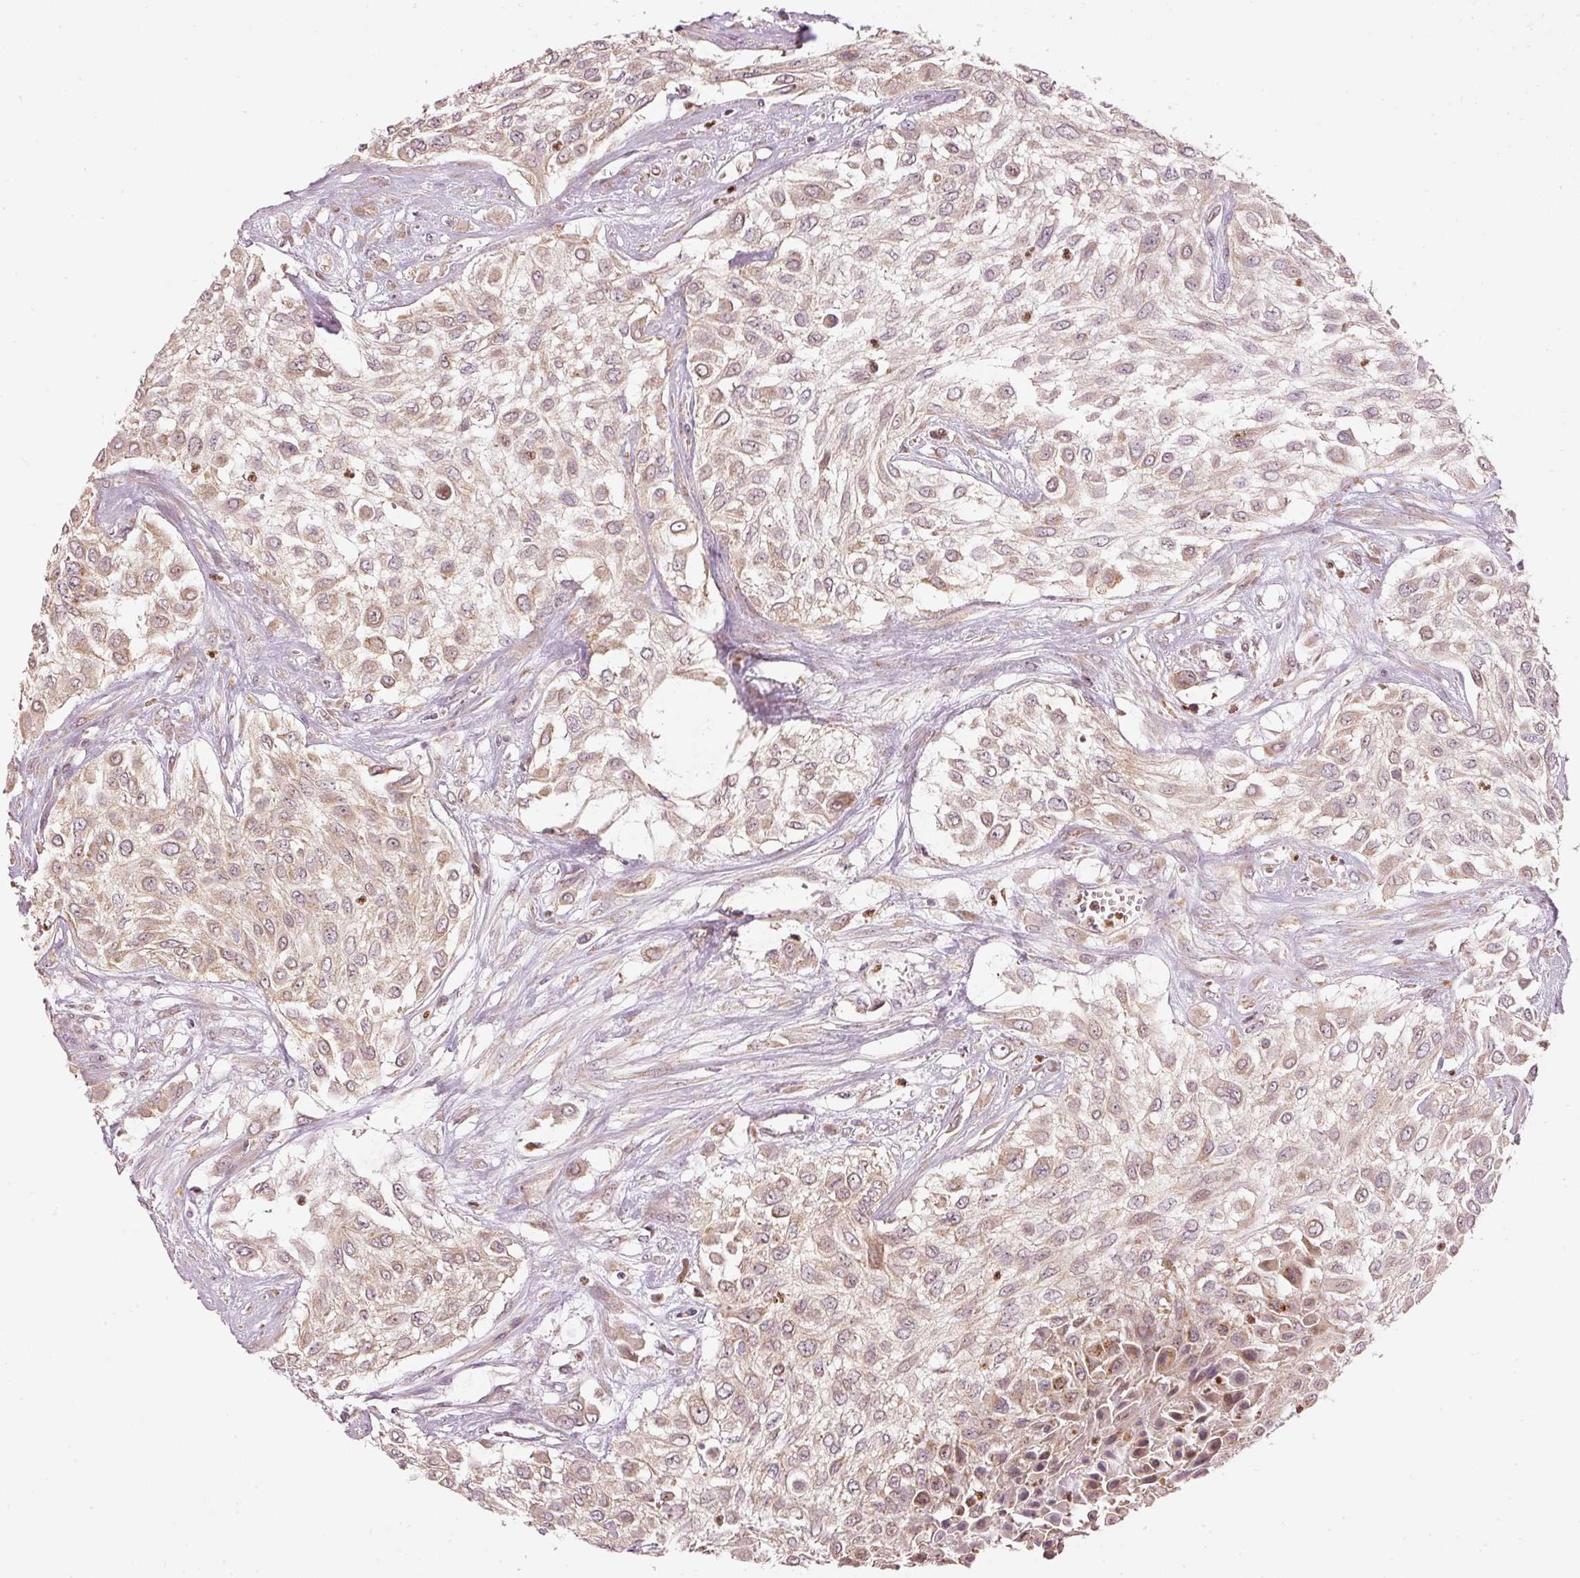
{"staining": {"intensity": "weak", "quantity": ">75%", "location": "cytoplasmic/membranous"}, "tissue": "urothelial cancer", "cell_type": "Tumor cells", "image_type": "cancer", "snomed": [{"axis": "morphology", "description": "Urothelial carcinoma, High grade"}, {"axis": "topography", "description": "Urinary bladder"}], "caption": "This is an image of immunohistochemistry (IHC) staining of urothelial carcinoma (high-grade), which shows weak expression in the cytoplasmic/membranous of tumor cells.", "gene": "MTHFD1L", "patient": {"sex": "male", "age": 57}}